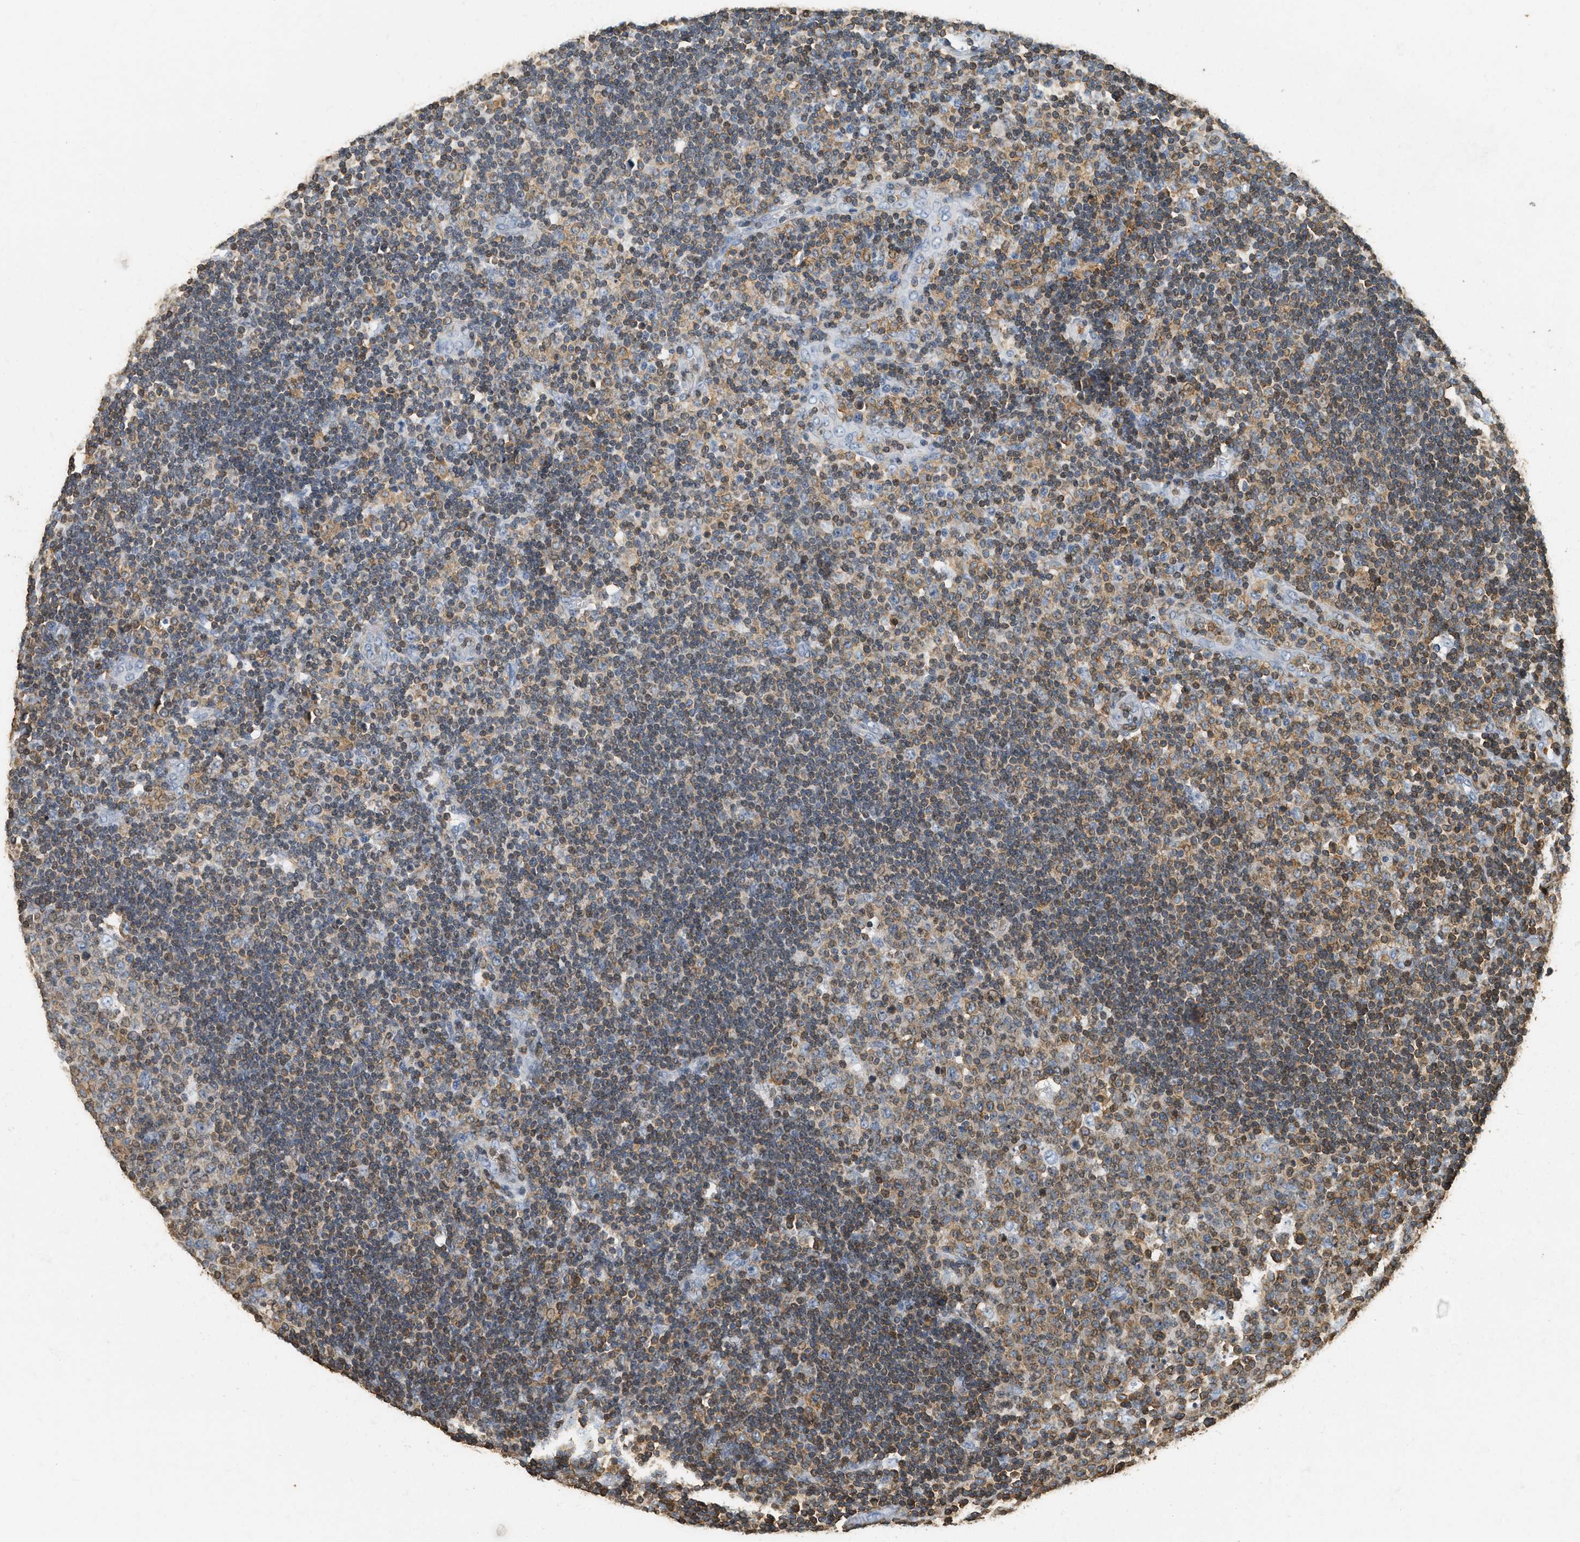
{"staining": {"intensity": "moderate", "quantity": ">75%", "location": "cytoplasmic/membranous"}, "tissue": "lymph node", "cell_type": "Germinal center cells", "image_type": "normal", "snomed": [{"axis": "morphology", "description": "Normal tissue, NOS"}, {"axis": "topography", "description": "Lymph node"}, {"axis": "topography", "description": "Salivary gland"}], "caption": "Germinal center cells exhibit moderate cytoplasmic/membranous staining in approximately >75% of cells in unremarkable lymph node.", "gene": "LSP1", "patient": {"sex": "male", "age": 8}}